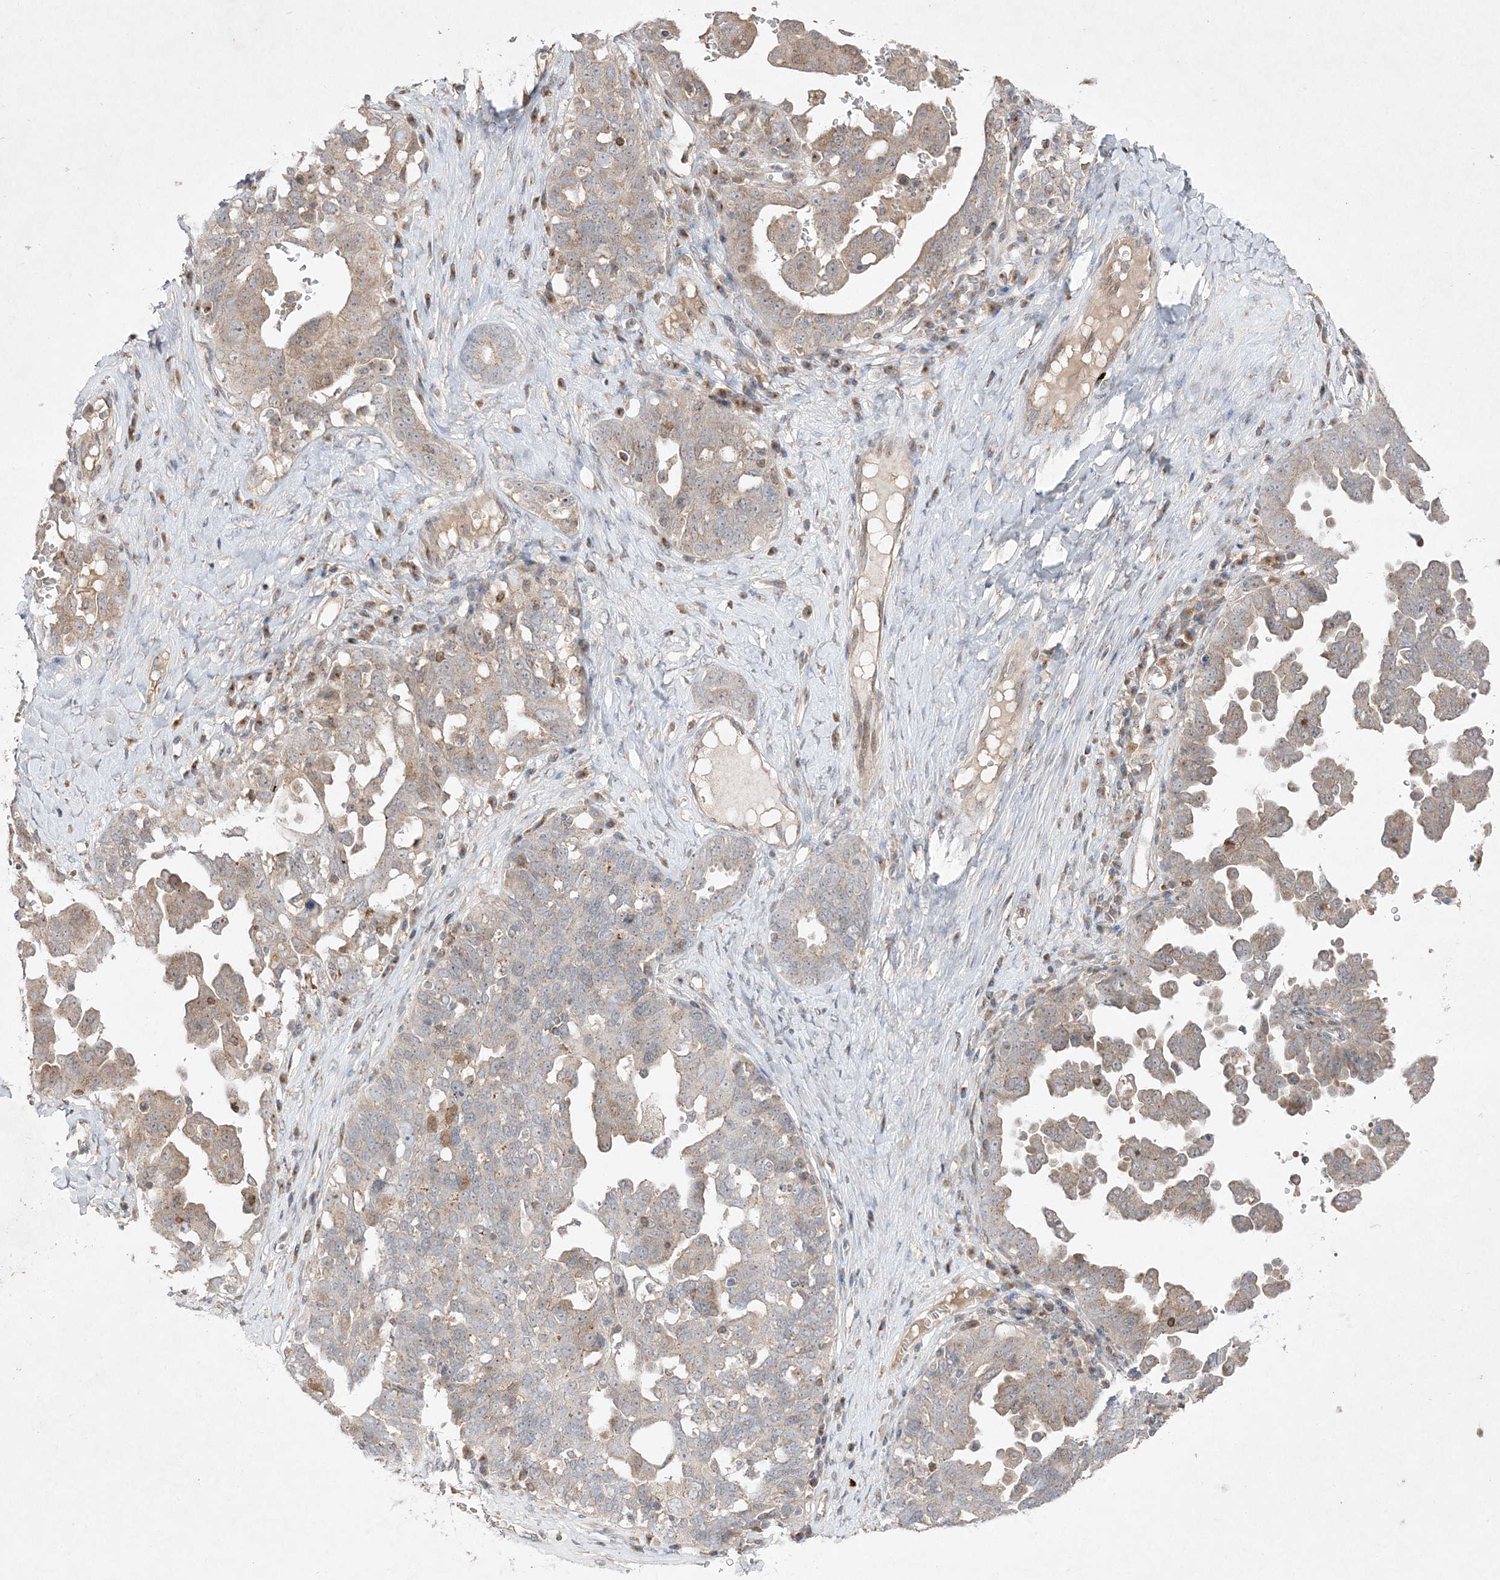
{"staining": {"intensity": "weak", "quantity": "25%-75%", "location": "cytoplasmic/membranous"}, "tissue": "ovarian cancer", "cell_type": "Tumor cells", "image_type": "cancer", "snomed": [{"axis": "morphology", "description": "Carcinoma, endometroid"}, {"axis": "topography", "description": "Ovary"}], "caption": "This histopathology image shows IHC staining of human ovarian cancer (endometroid carcinoma), with low weak cytoplasmic/membranous expression in about 25%-75% of tumor cells.", "gene": "CLNK", "patient": {"sex": "female", "age": 62}}